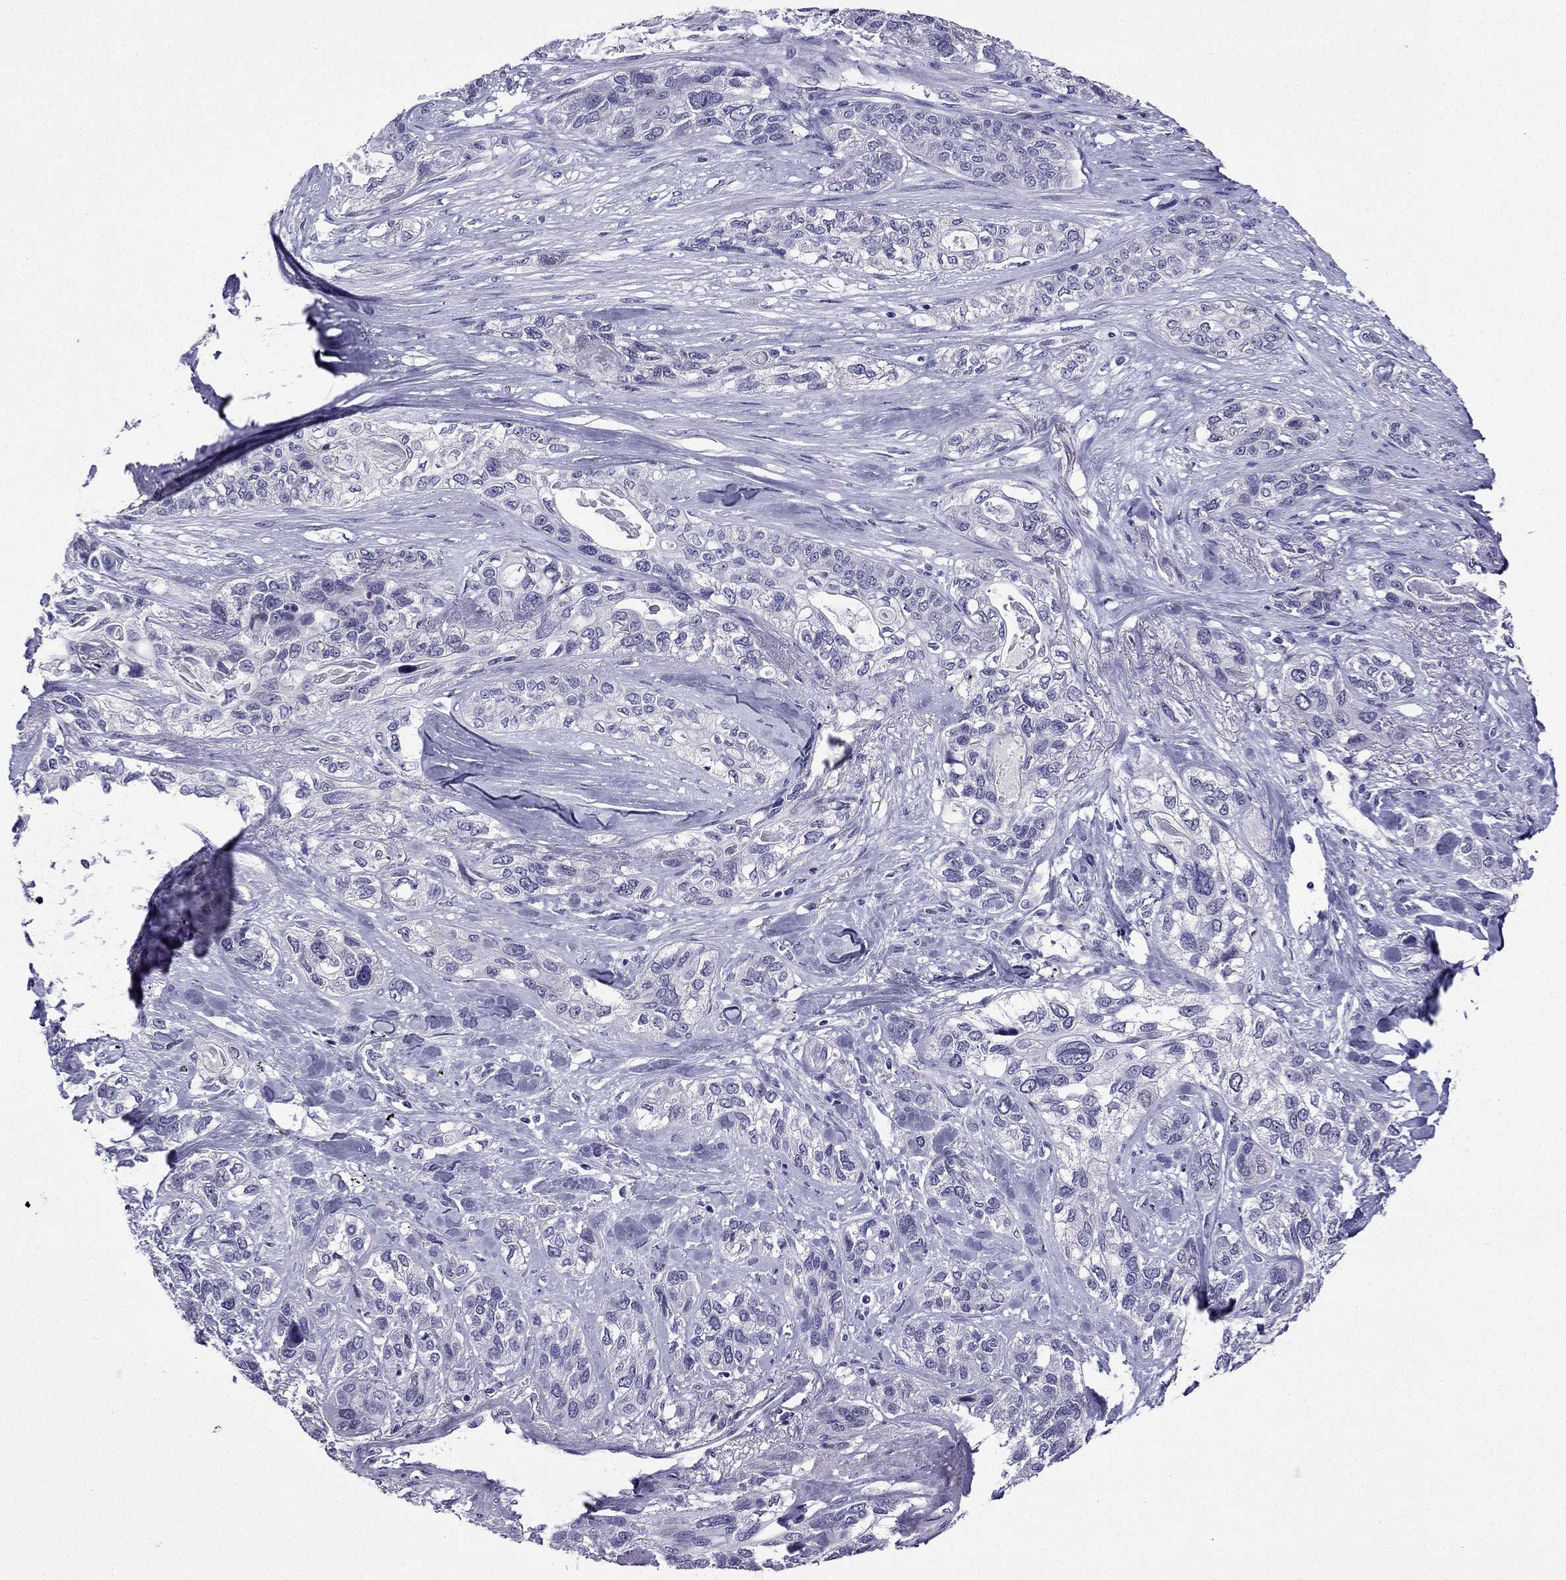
{"staining": {"intensity": "negative", "quantity": "none", "location": "none"}, "tissue": "lung cancer", "cell_type": "Tumor cells", "image_type": "cancer", "snomed": [{"axis": "morphology", "description": "Squamous cell carcinoma, NOS"}, {"axis": "topography", "description": "Lung"}], "caption": "This is an immunohistochemistry micrograph of lung squamous cell carcinoma. There is no expression in tumor cells.", "gene": "KCNJ10", "patient": {"sex": "female", "age": 70}}